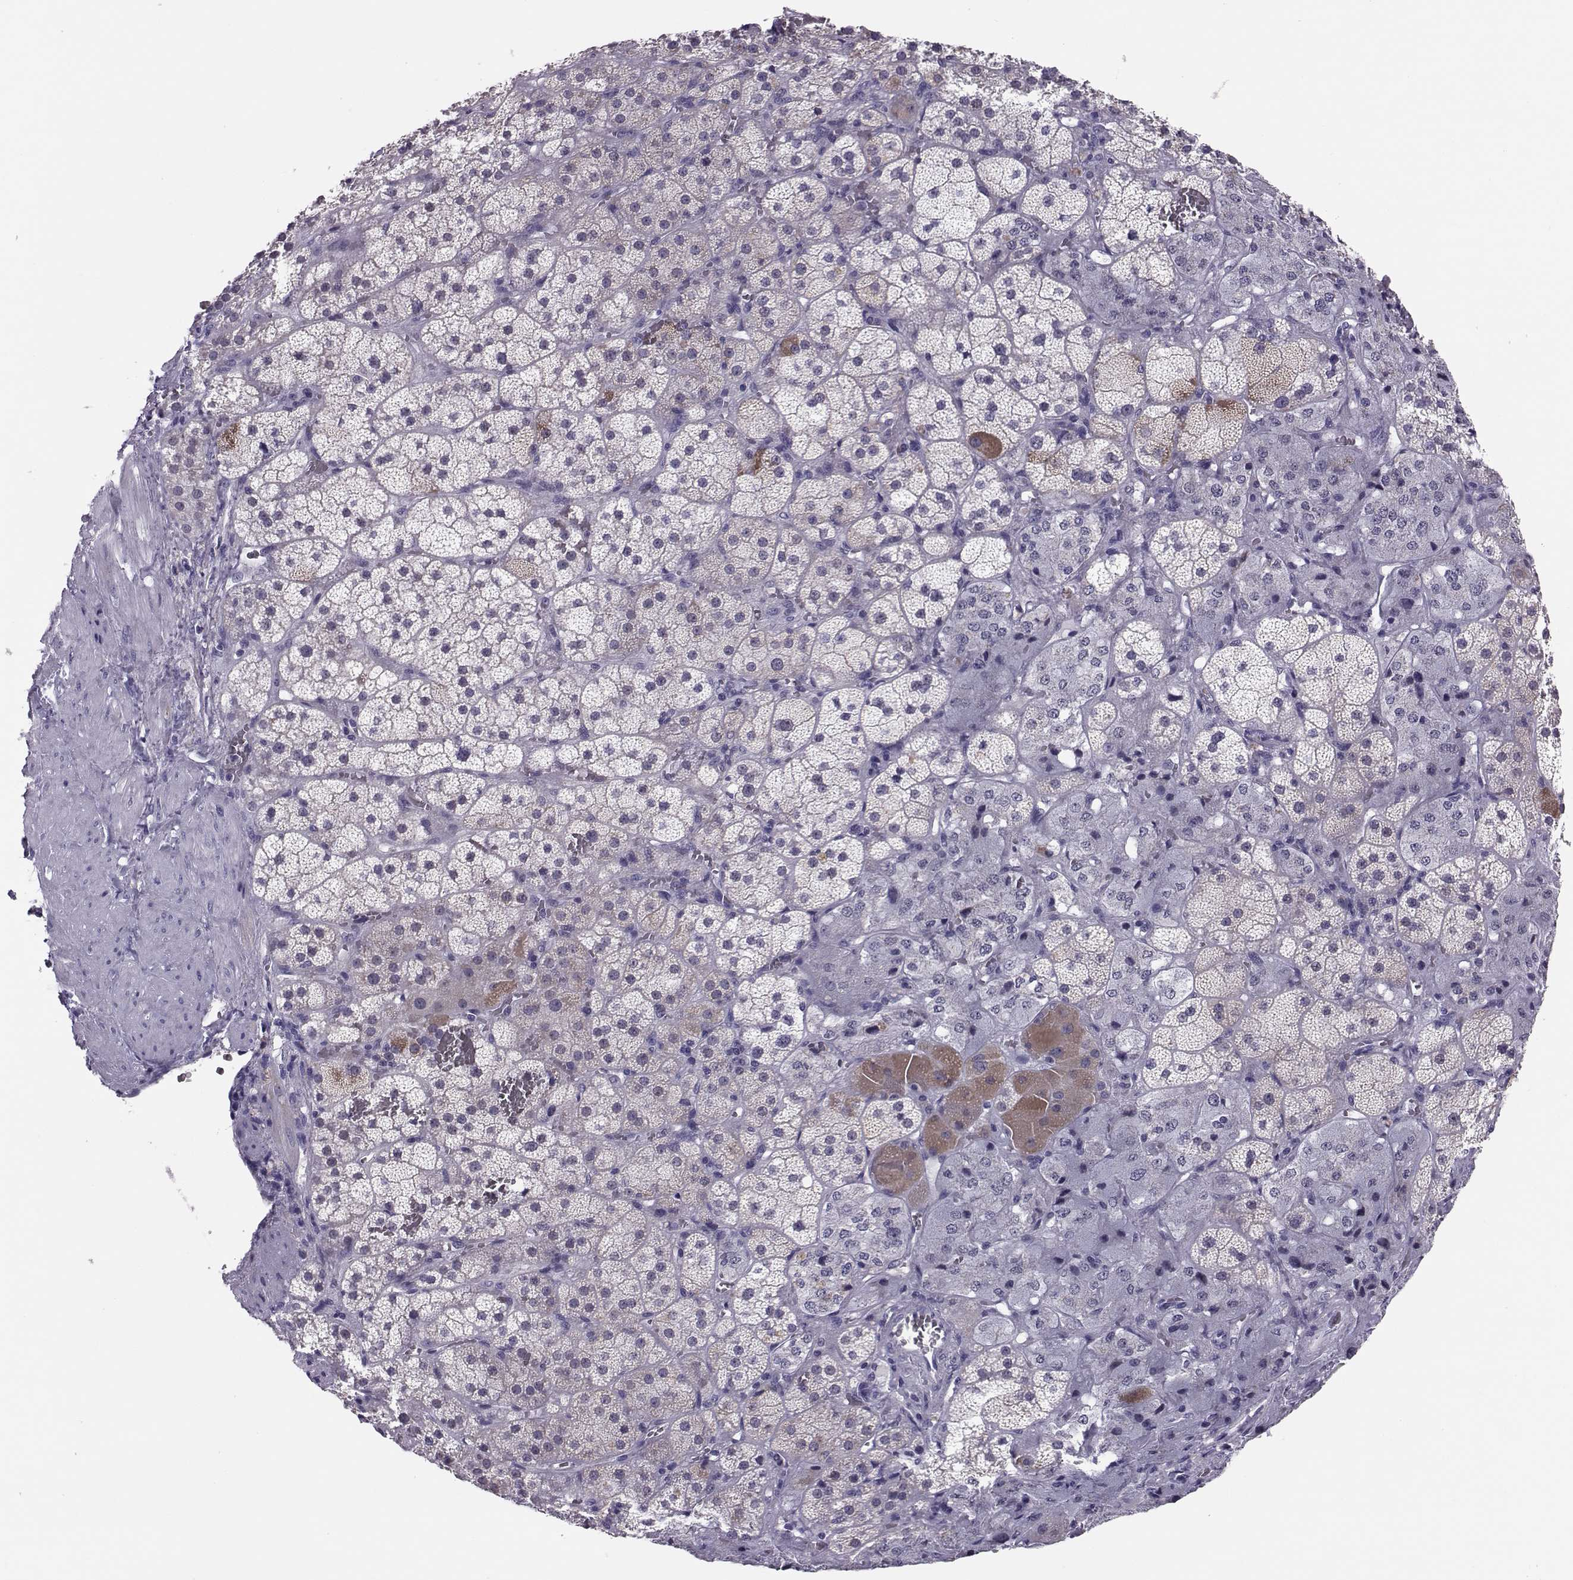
{"staining": {"intensity": "moderate", "quantity": "<25%", "location": "cytoplasmic/membranous"}, "tissue": "adrenal gland", "cell_type": "Glandular cells", "image_type": "normal", "snomed": [{"axis": "morphology", "description": "Normal tissue, NOS"}, {"axis": "topography", "description": "Adrenal gland"}], "caption": "Approximately <25% of glandular cells in benign adrenal gland show moderate cytoplasmic/membranous protein staining as visualized by brown immunohistochemical staining.", "gene": "DNAAF1", "patient": {"sex": "male", "age": 57}}